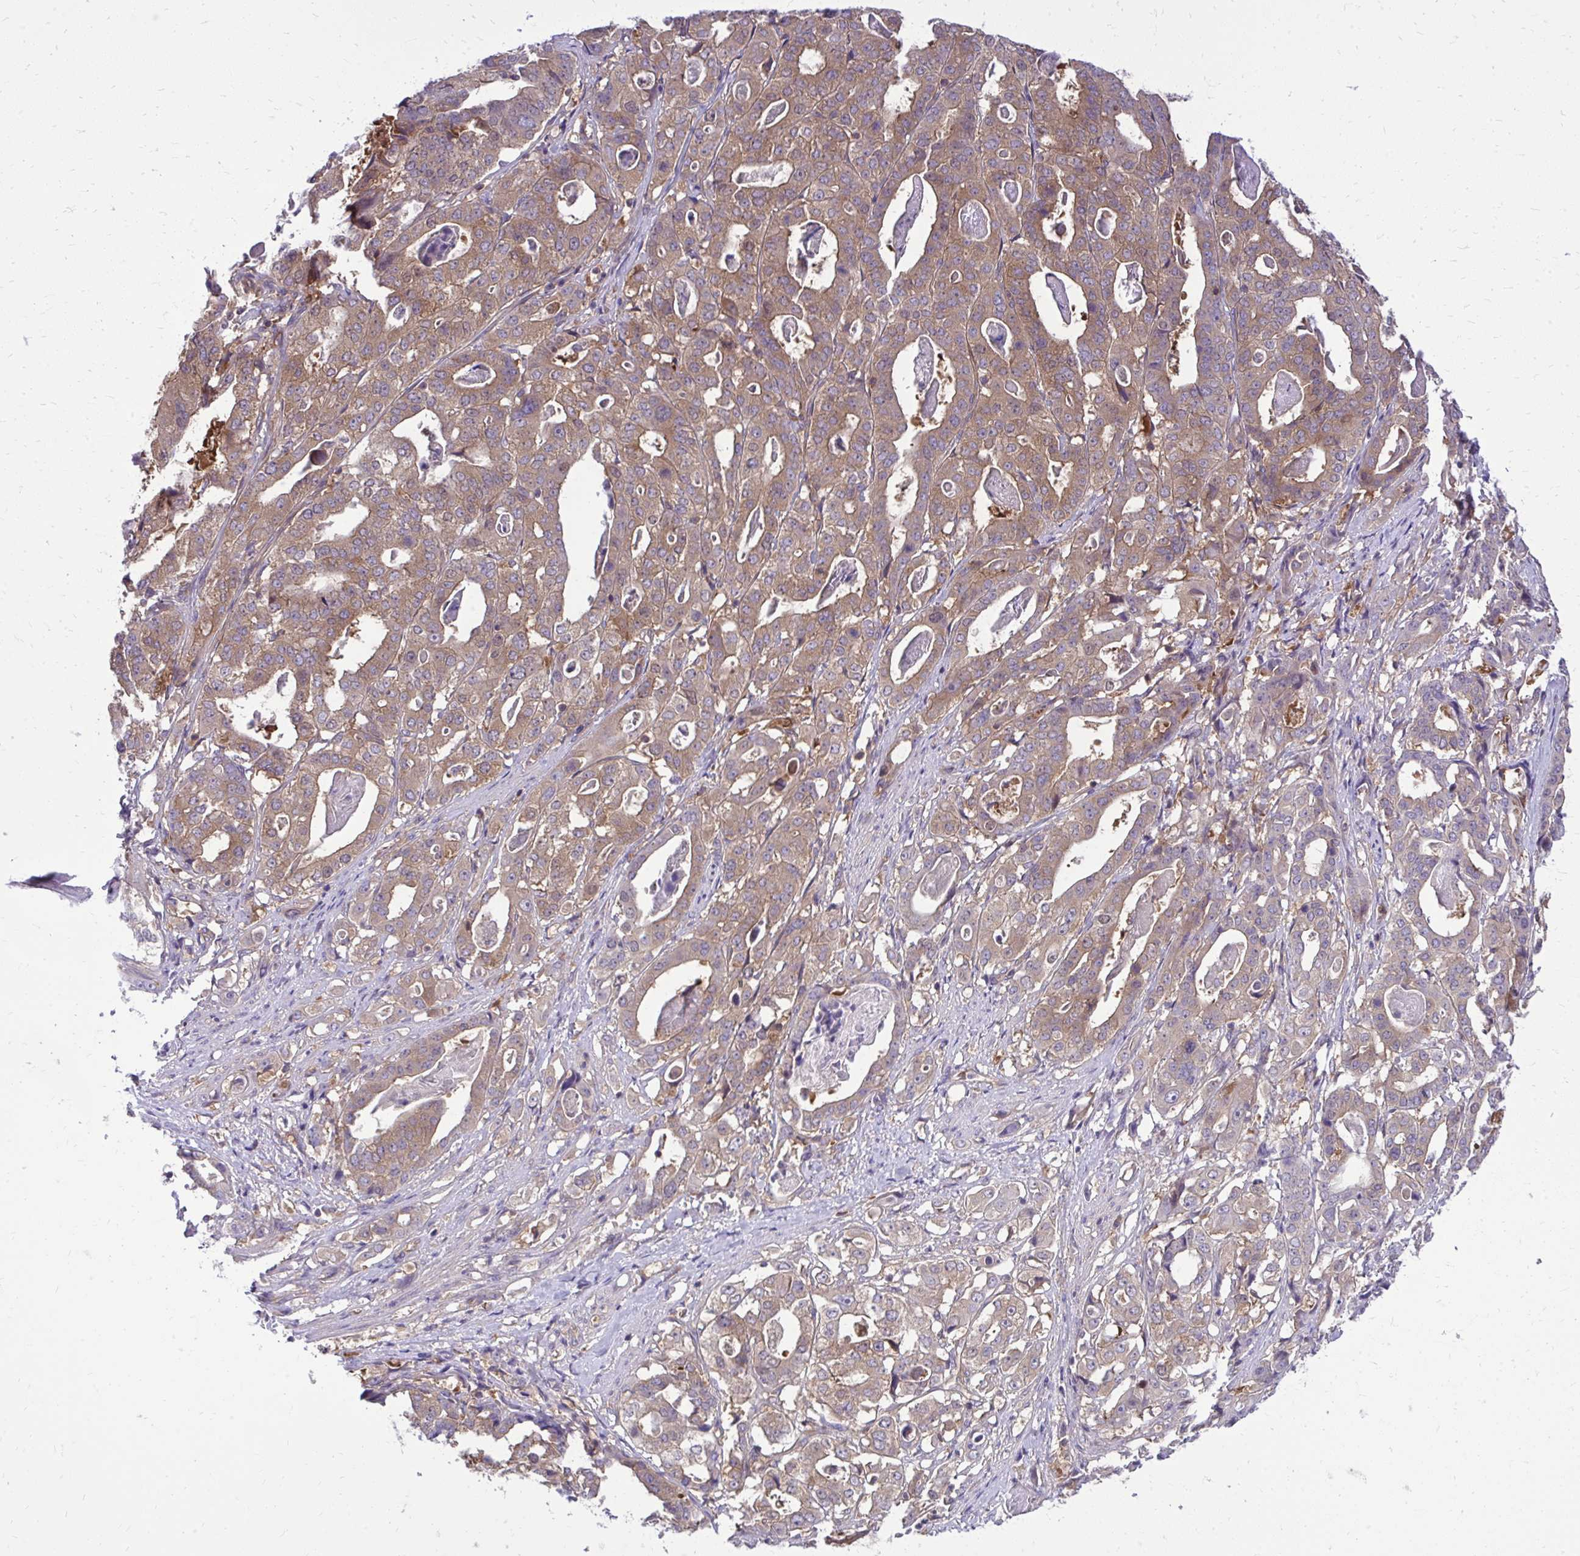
{"staining": {"intensity": "moderate", "quantity": ">75%", "location": "cytoplasmic/membranous"}, "tissue": "stomach cancer", "cell_type": "Tumor cells", "image_type": "cancer", "snomed": [{"axis": "morphology", "description": "Adenocarcinoma, NOS"}, {"axis": "topography", "description": "Stomach"}], "caption": "An image showing moderate cytoplasmic/membranous positivity in about >75% of tumor cells in adenocarcinoma (stomach), as visualized by brown immunohistochemical staining.", "gene": "PPP5C", "patient": {"sex": "male", "age": 48}}